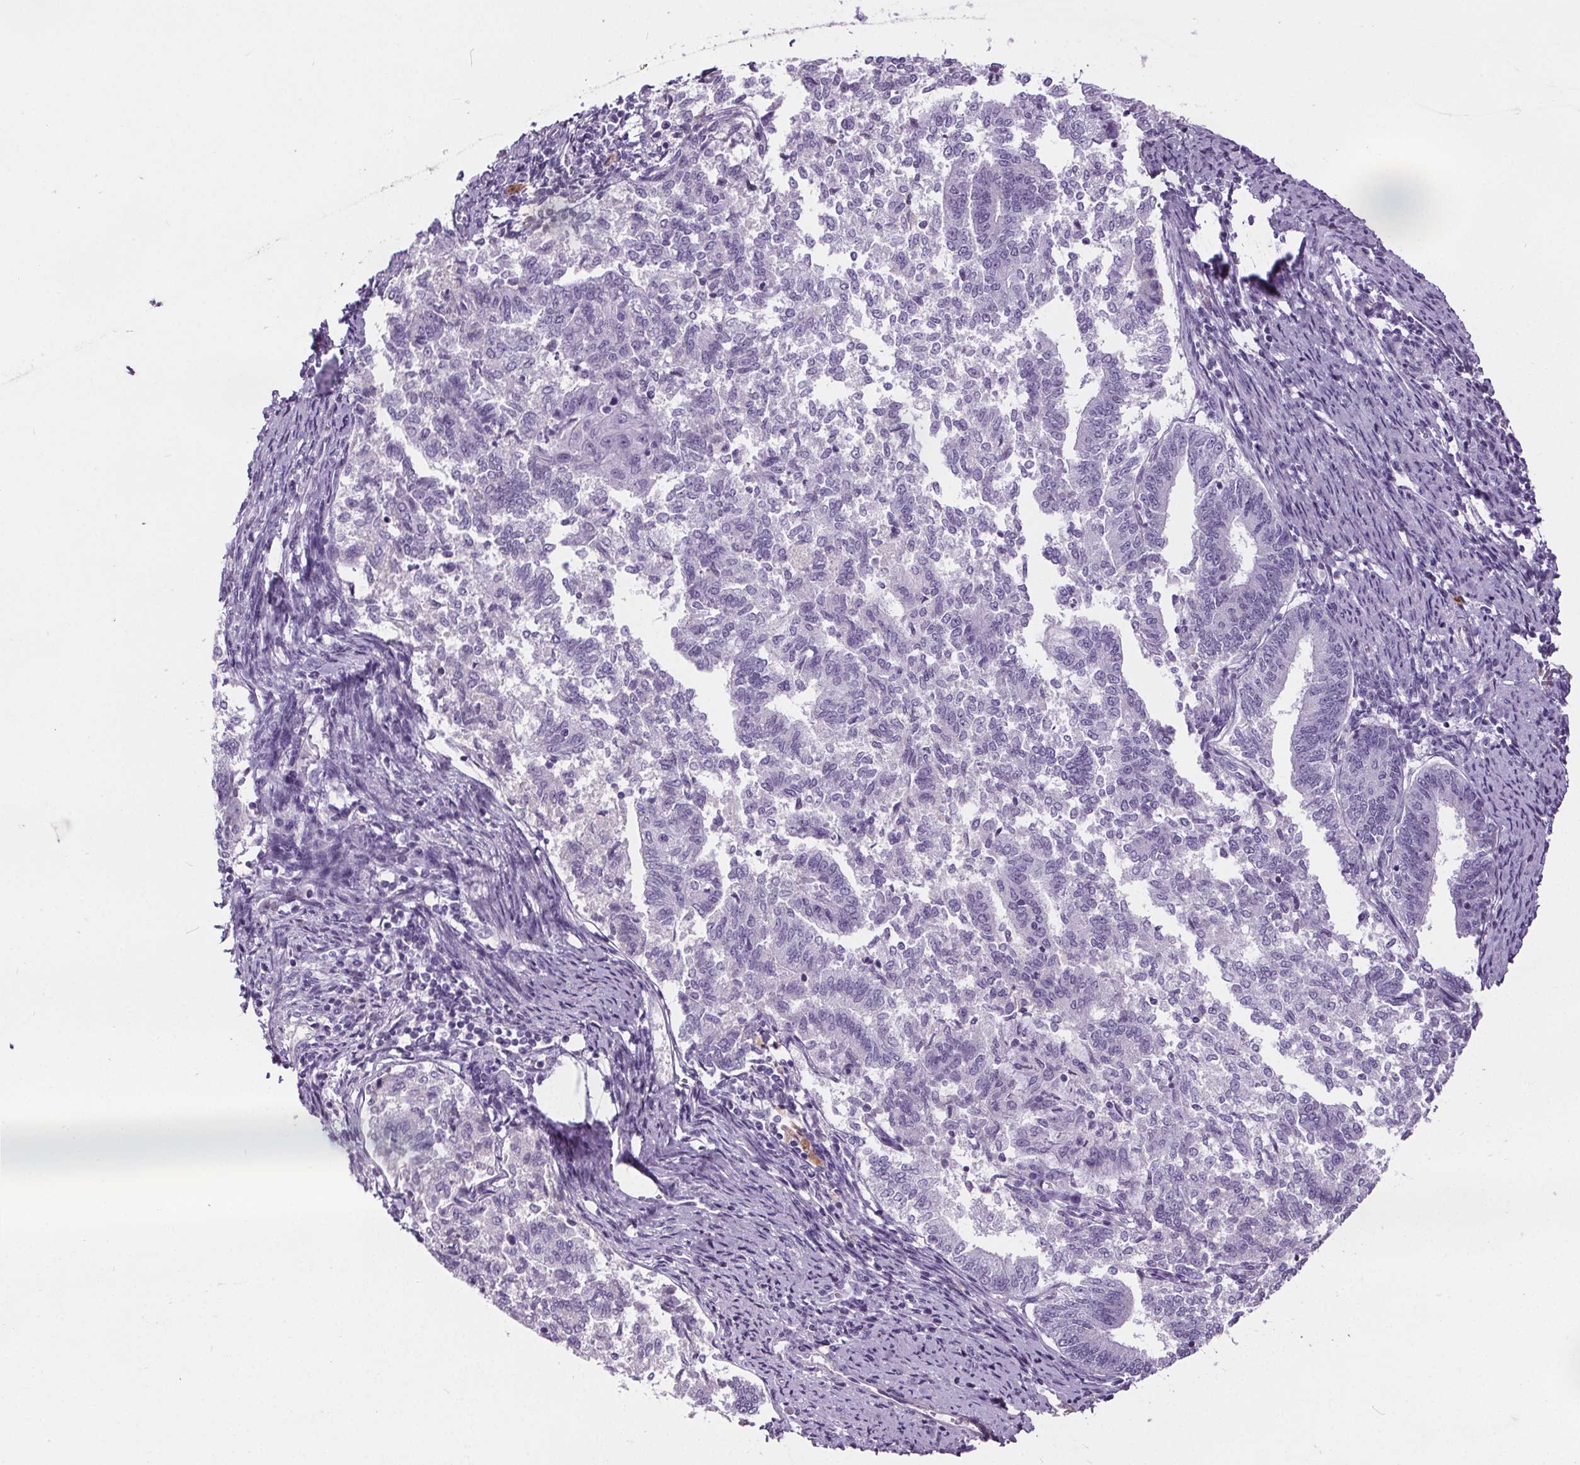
{"staining": {"intensity": "negative", "quantity": "none", "location": "none"}, "tissue": "endometrial cancer", "cell_type": "Tumor cells", "image_type": "cancer", "snomed": [{"axis": "morphology", "description": "Adenocarcinoma, NOS"}, {"axis": "topography", "description": "Endometrium"}], "caption": "Adenocarcinoma (endometrial) was stained to show a protein in brown. There is no significant positivity in tumor cells.", "gene": "CD5L", "patient": {"sex": "female", "age": 65}}